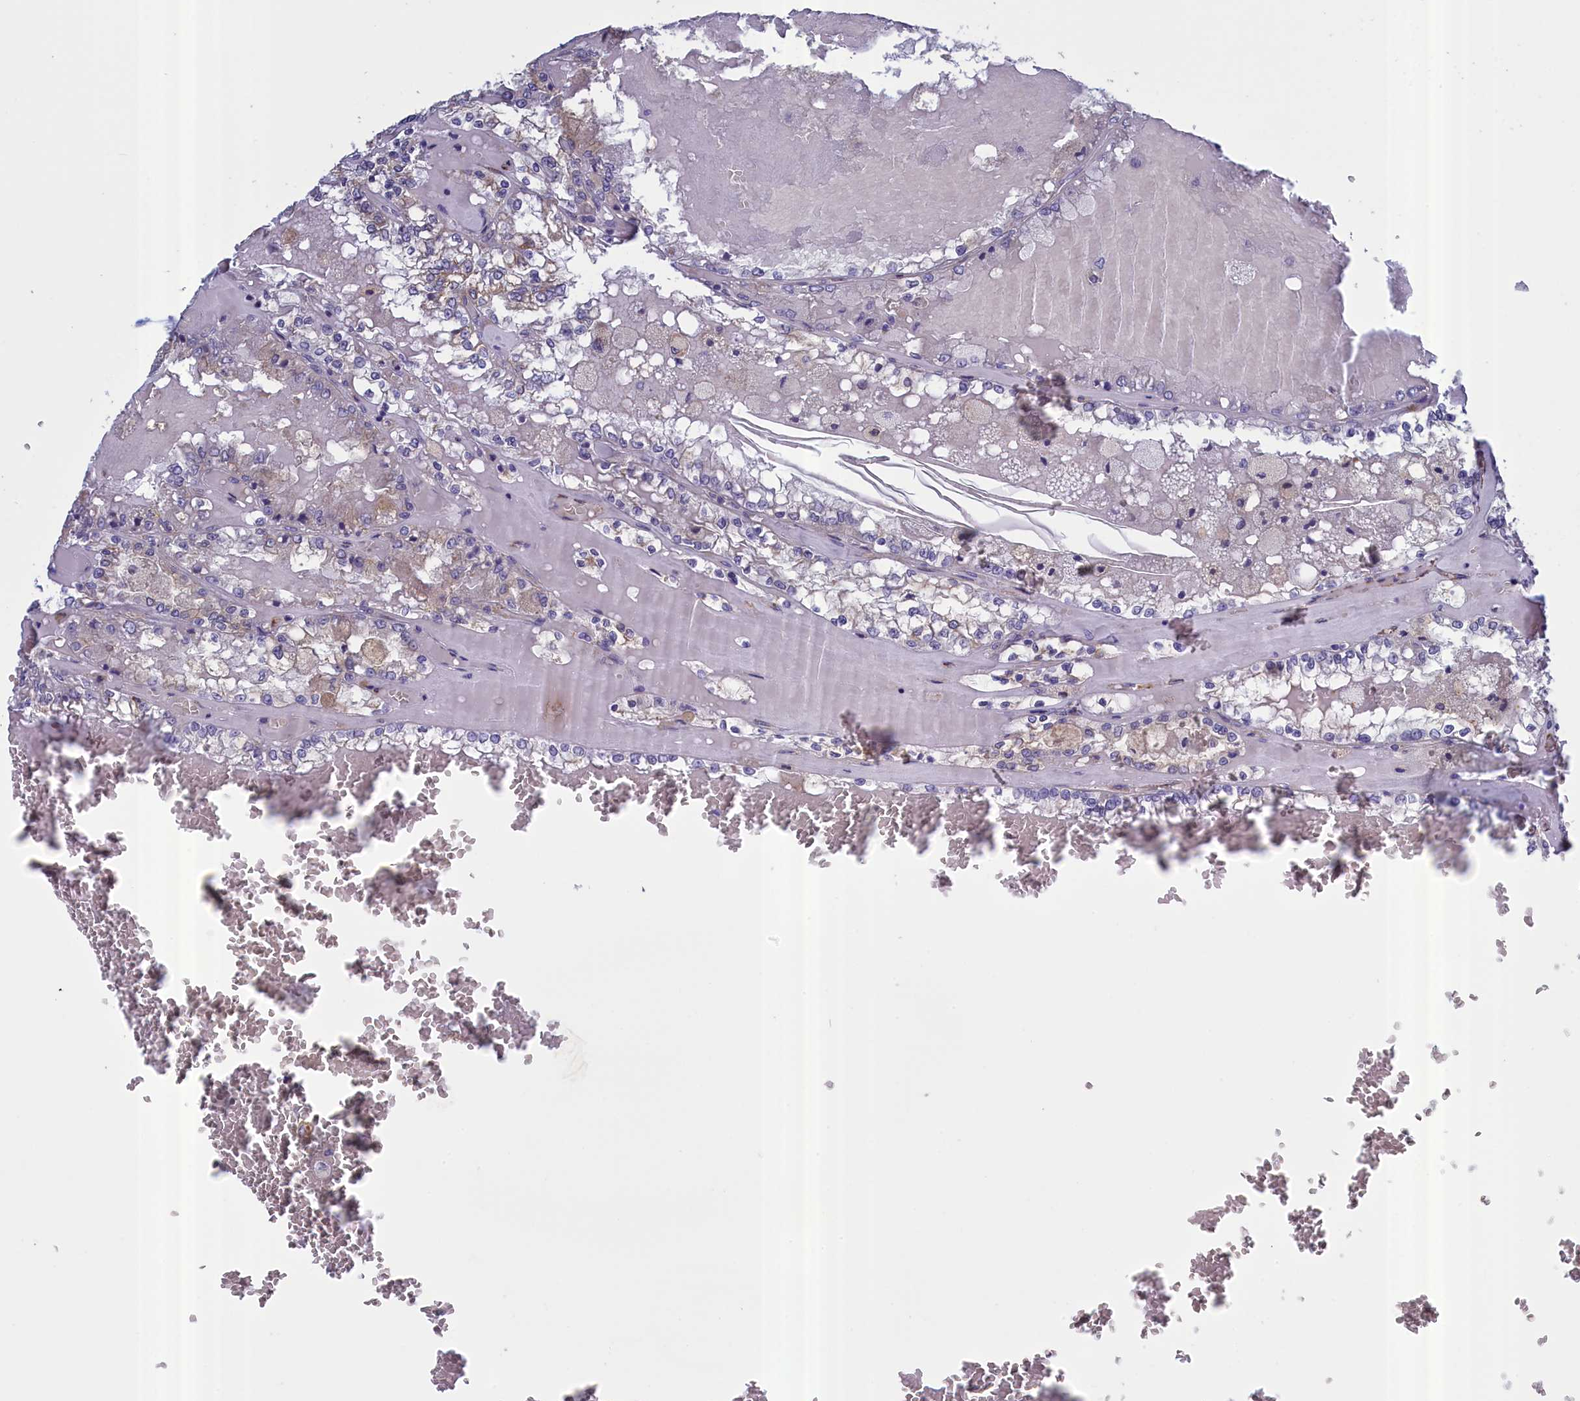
{"staining": {"intensity": "negative", "quantity": "none", "location": "none"}, "tissue": "renal cancer", "cell_type": "Tumor cells", "image_type": "cancer", "snomed": [{"axis": "morphology", "description": "Adenocarcinoma, NOS"}, {"axis": "topography", "description": "Kidney"}], "caption": "The immunohistochemistry micrograph has no significant positivity in tumor cells of renal adenocarcinoma tissue.", "gene": "COL19A1", "patient": {"sex": "female", "age": 56}}